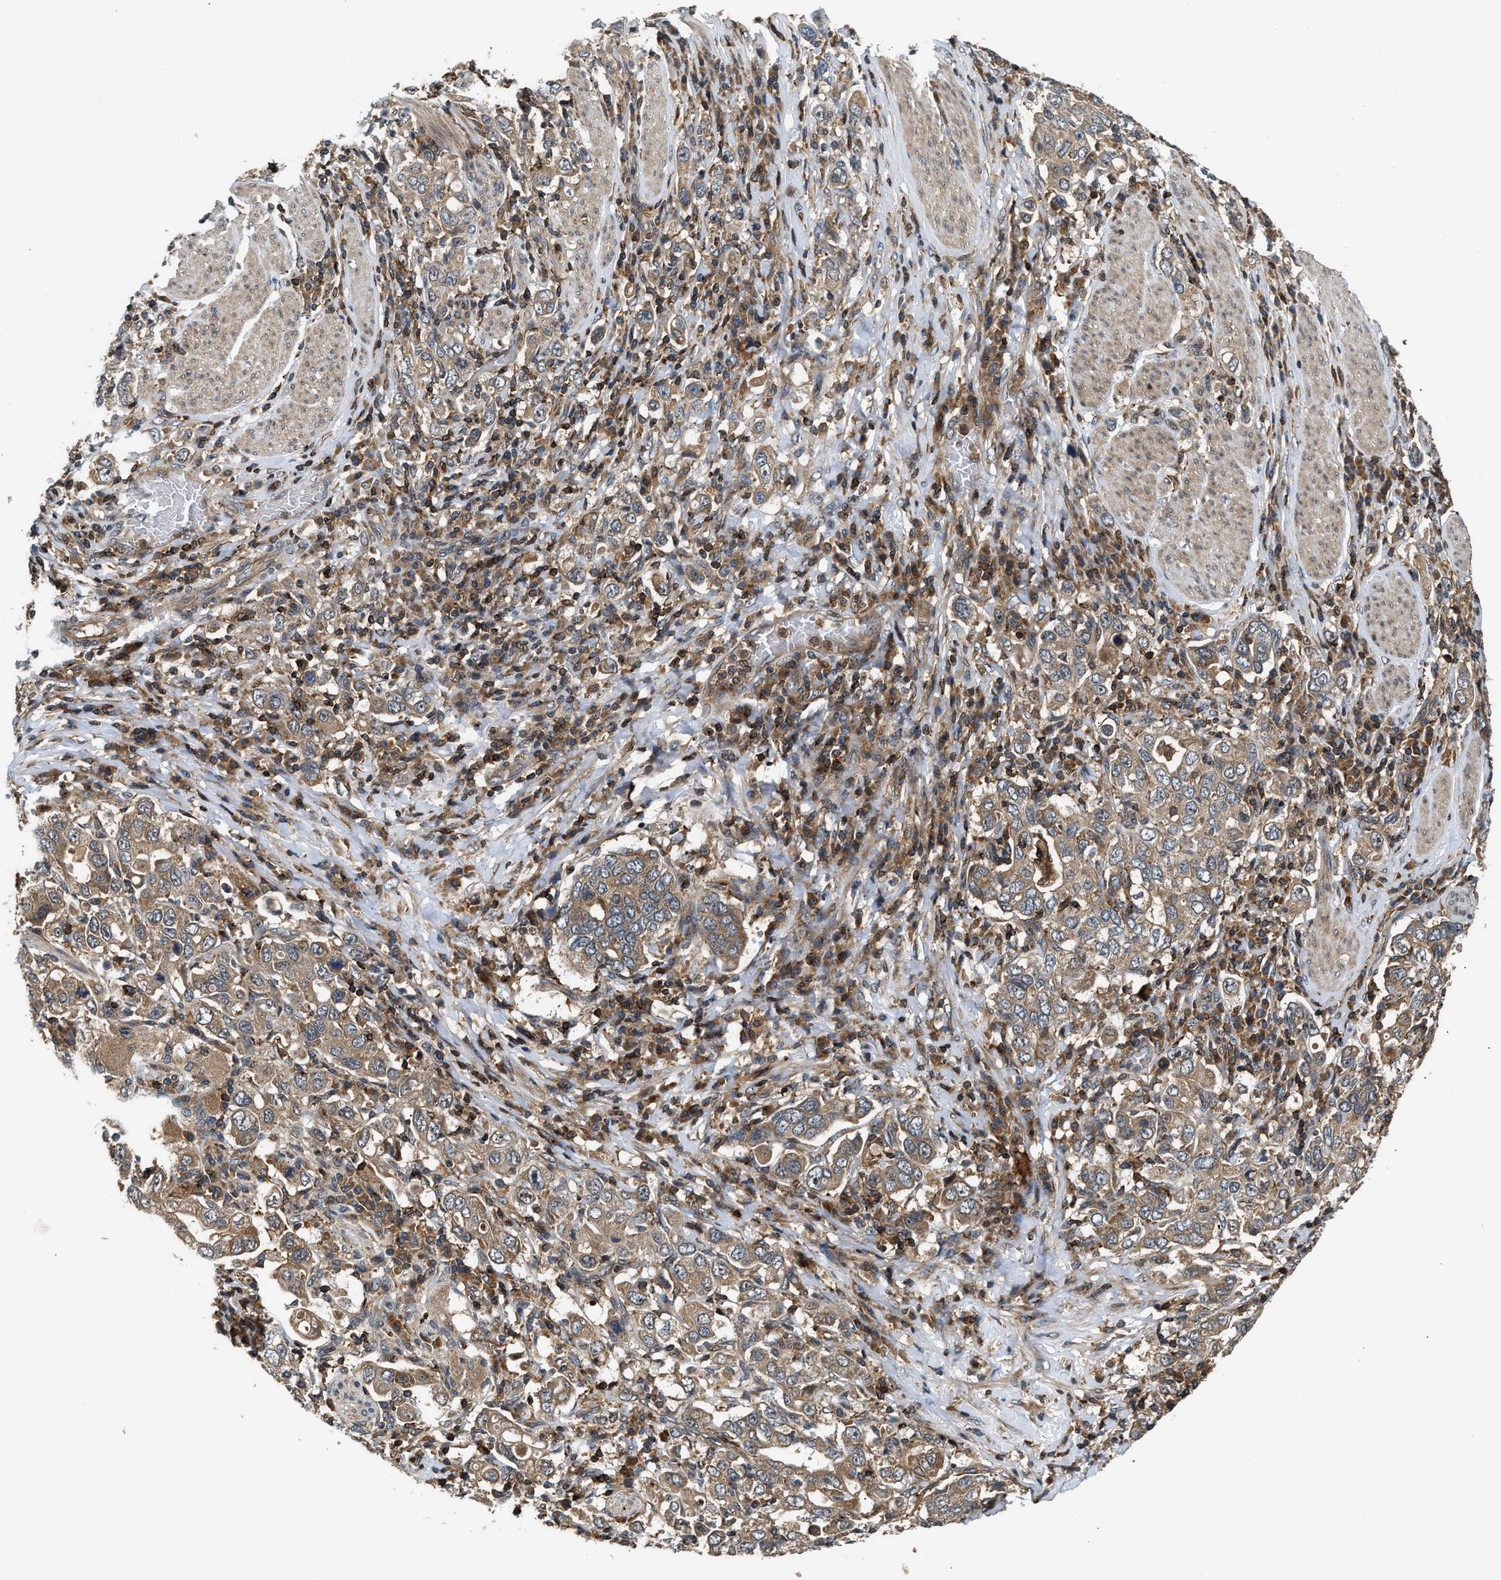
{"staining": {"intensity": "moderate", "quantity": ">75%", "location": "cytoplasmic/membranous"}, "tissue": "stomach cancer", "cell_type": "Tumor cells", "image_type": "cancer", "snomed": [{"axis": "morphology", "description": "Adenocarcinoma, NOS"}, {"axis": "topography", "description": "Stomach, upper"}], "caption": "This image displays immunohistochemistry staining of human adenocarcinoma (stomach), with medium moderate cytoplasmic/membranous staining in about >75% of tumor cells.", "gene": "SNX5", "patient": {"sex": "male", "age": 62}}